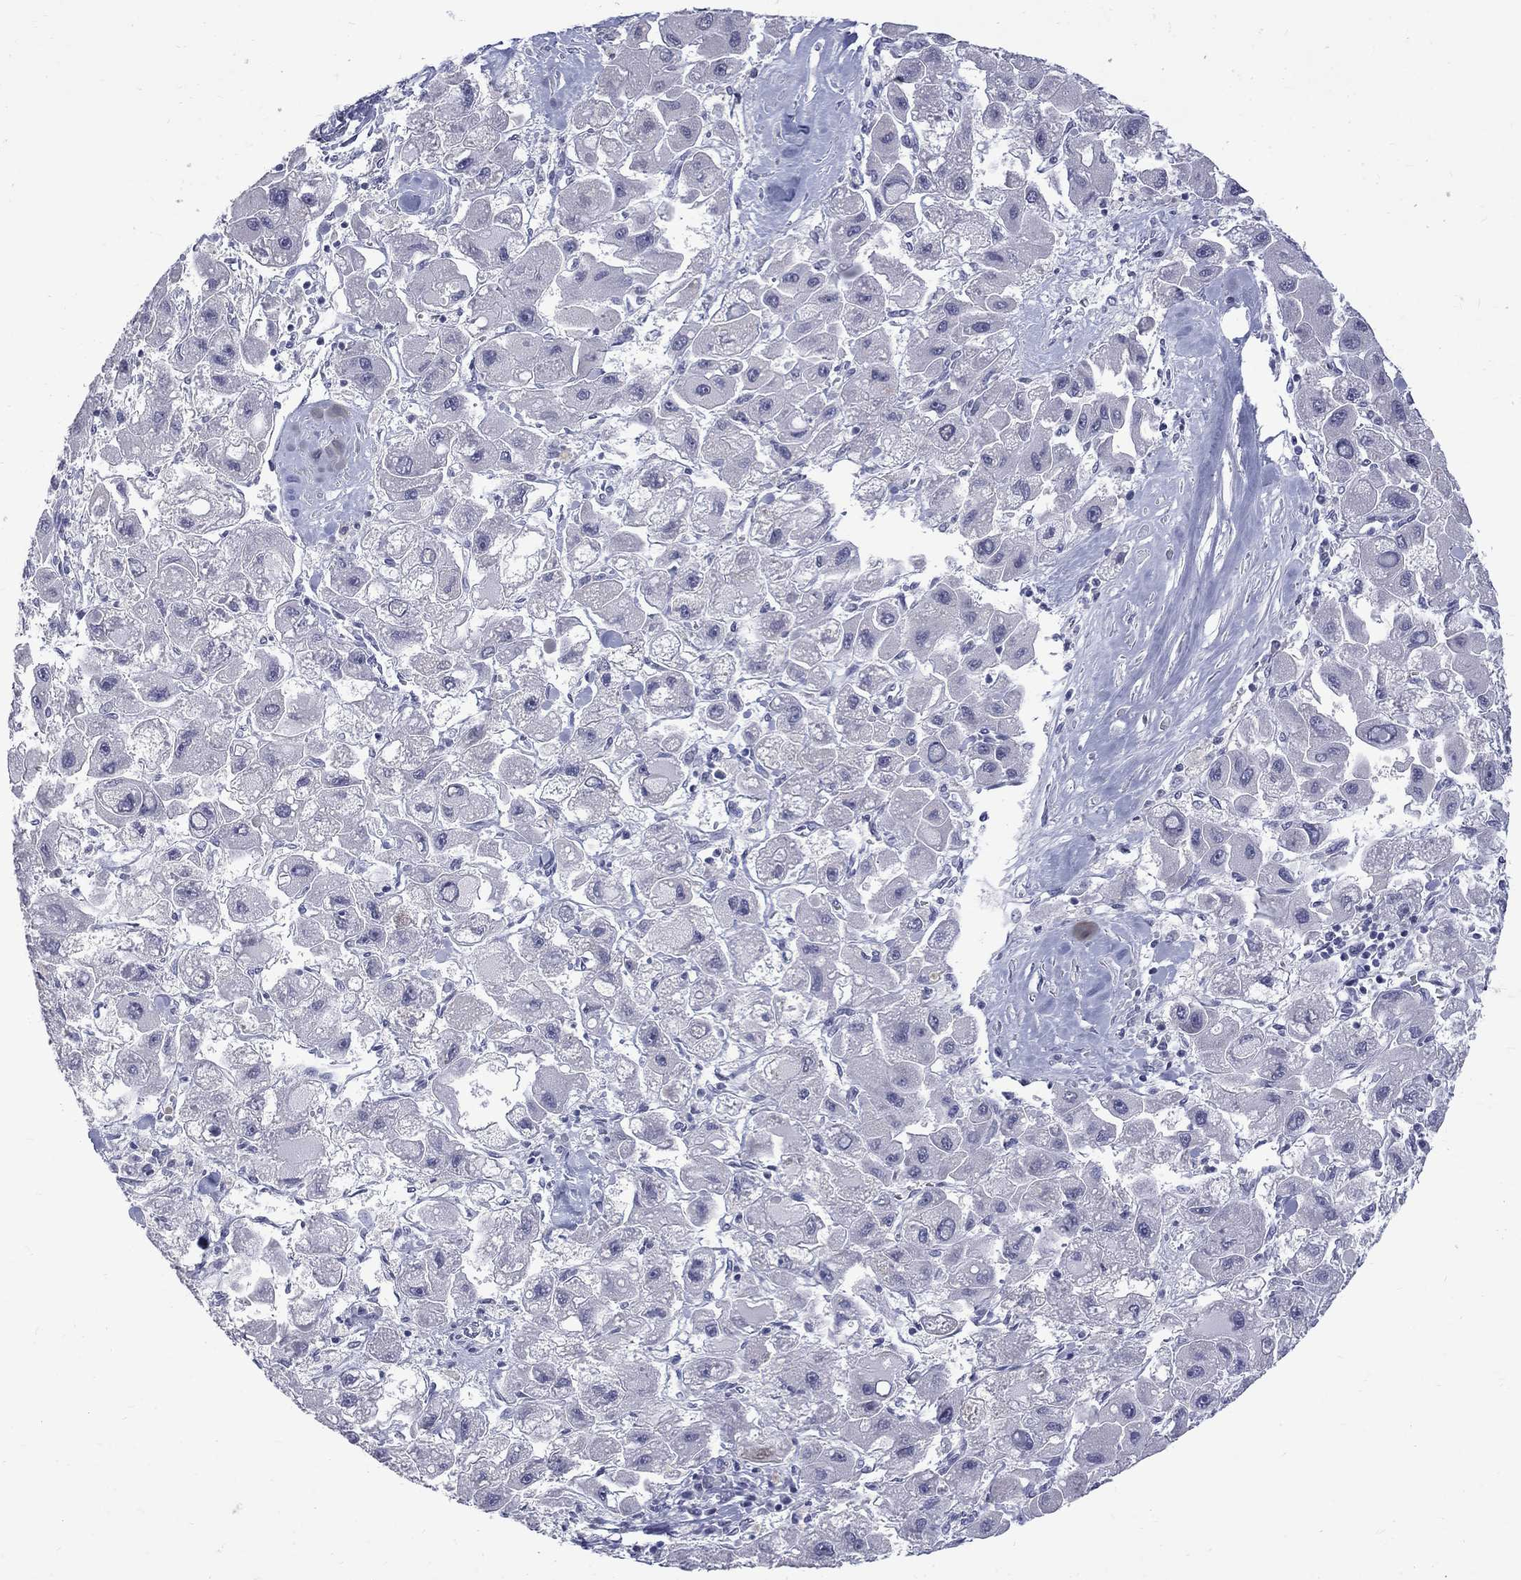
{"staining": {"intensity": "negative", "quantity": "none", "location": "none"}, "tissue": "liver cancer", "cell_type": "Tumor cells", "image_type": "cancer", "snomed": [{"axis": "morphology", "description": "Carcinoma, Hepatocellular, NOS"}, {"axis": "topography", "description": "Liver"}], "caption": "Tumor cells are negative for protein expression in human liver cancer (hepatocellular carcinoma).", "gene": "CTNND2", "patient": {"sex": "male", "age": 24}}